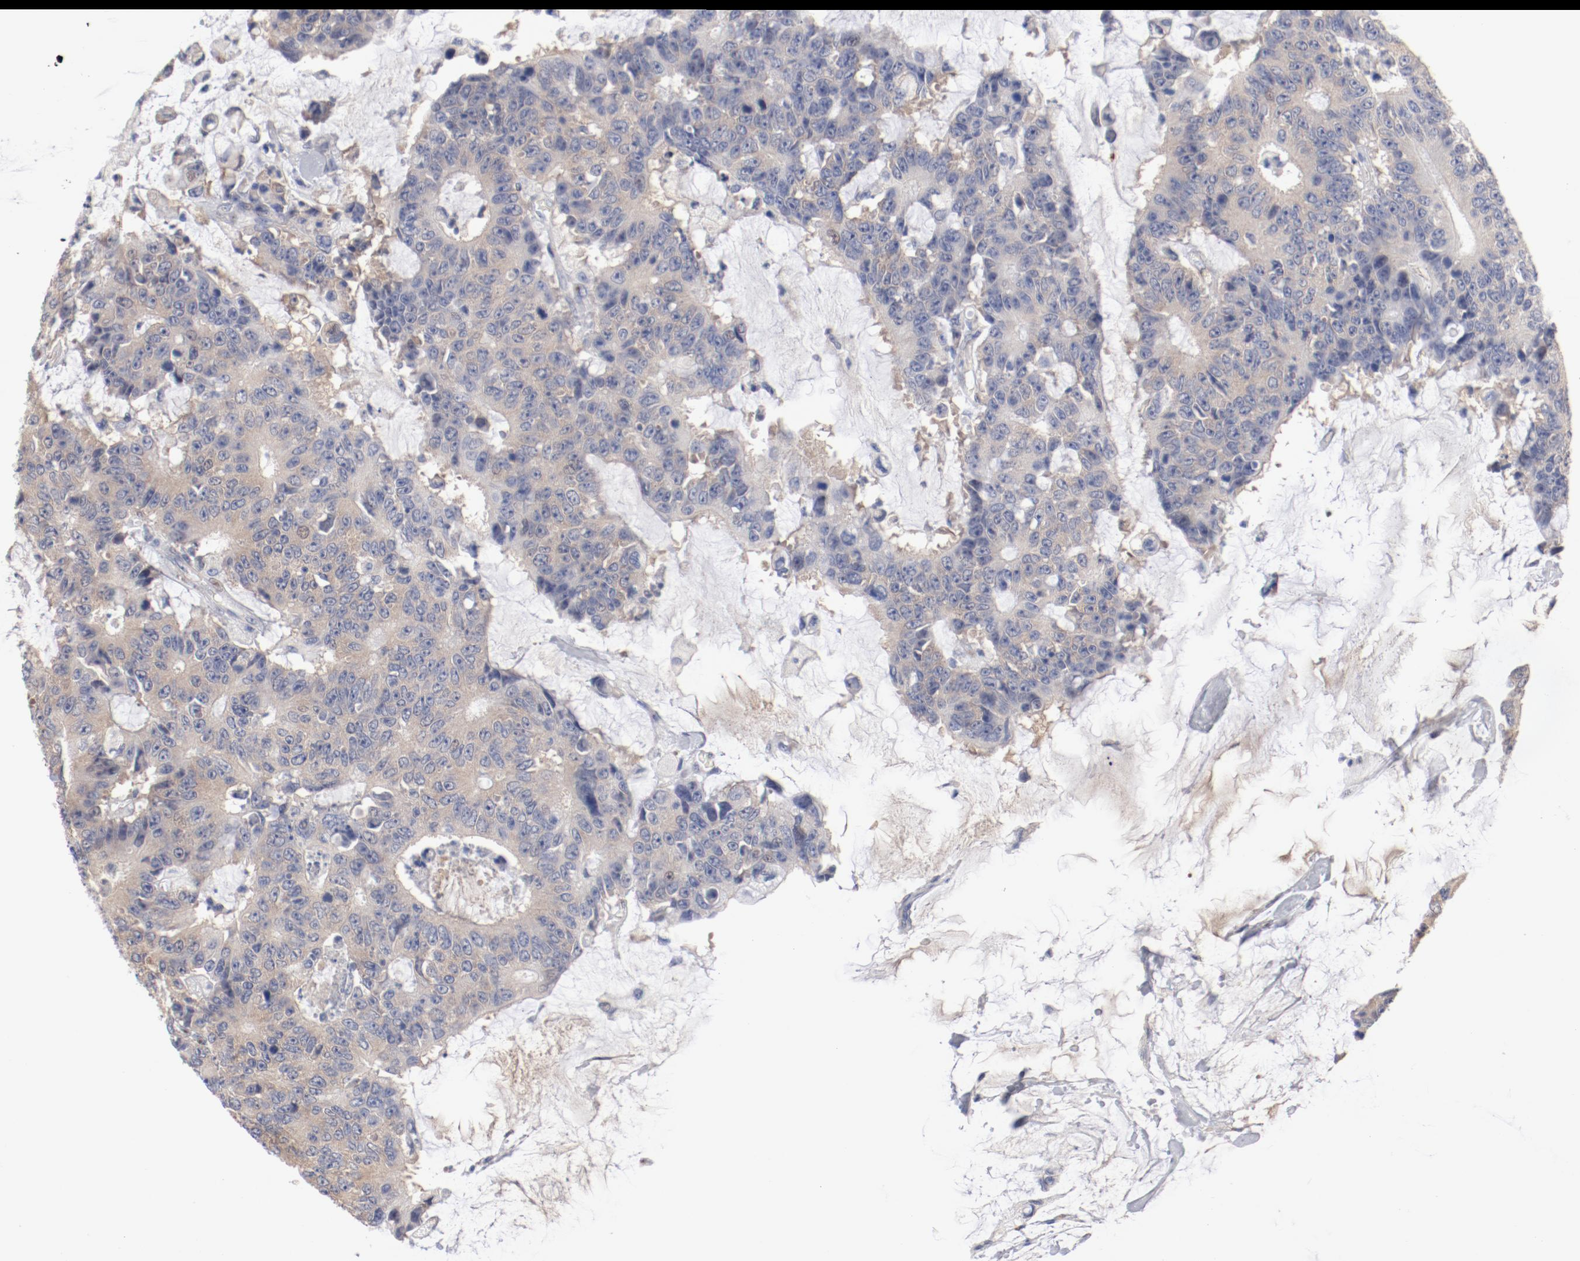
{"staining": {"intensity": "weak", "quantity": ">75%", "location": "cytoplasmic/membranous"}, "tissue": "colorectal cancer", "cell_type": "Tumor cells", "image_type": "cancer", "snomed": [{"axis": "morphology", "description": "Adenocarcinoma, NOS"}, {"axis": "topography", "description": "Colon"}], "caption": "Immunohistochemical staining of human colorectal adenocarcinoma shows weak cytoplasmic/membranous protein positivity in approximately >75% of tumor cells.", "gene": "GPR143", "patient": {"sex": "female", "age": 86}}